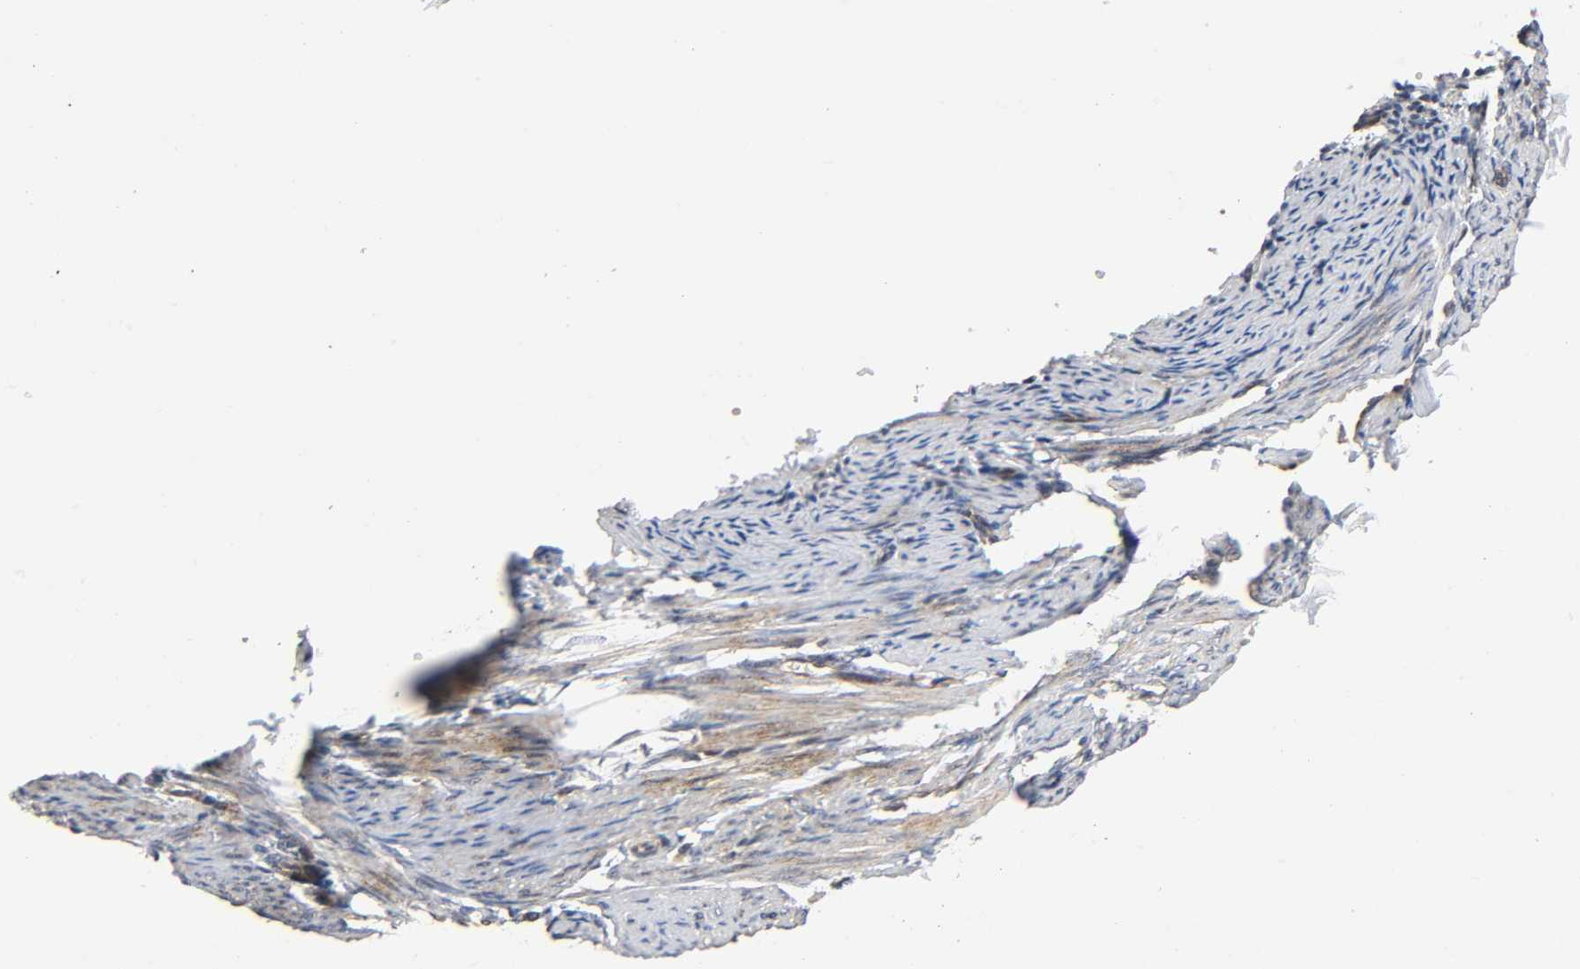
{"staining": {"intensity": "negative", "quantity": "none", "location": "none"}, "tissue": "endometrium", "cell_type": "Cells in endometrial stroma", "image_type": "normal", "snomed": [{"axis": "morphology", "description": "Normal tissue, NOS"}, {"axis": "topography", "description": "Endometrium"}], "caption": "The photomicrograph displays no staining of cells in endometrial stroma in normal endometrium. (Brightfield microscopy of DAB (3,3'-diaminobenzidine) IHC at high magnification).", "gene": "CASP9", "patient": {"sex": "female", "age": 61}}